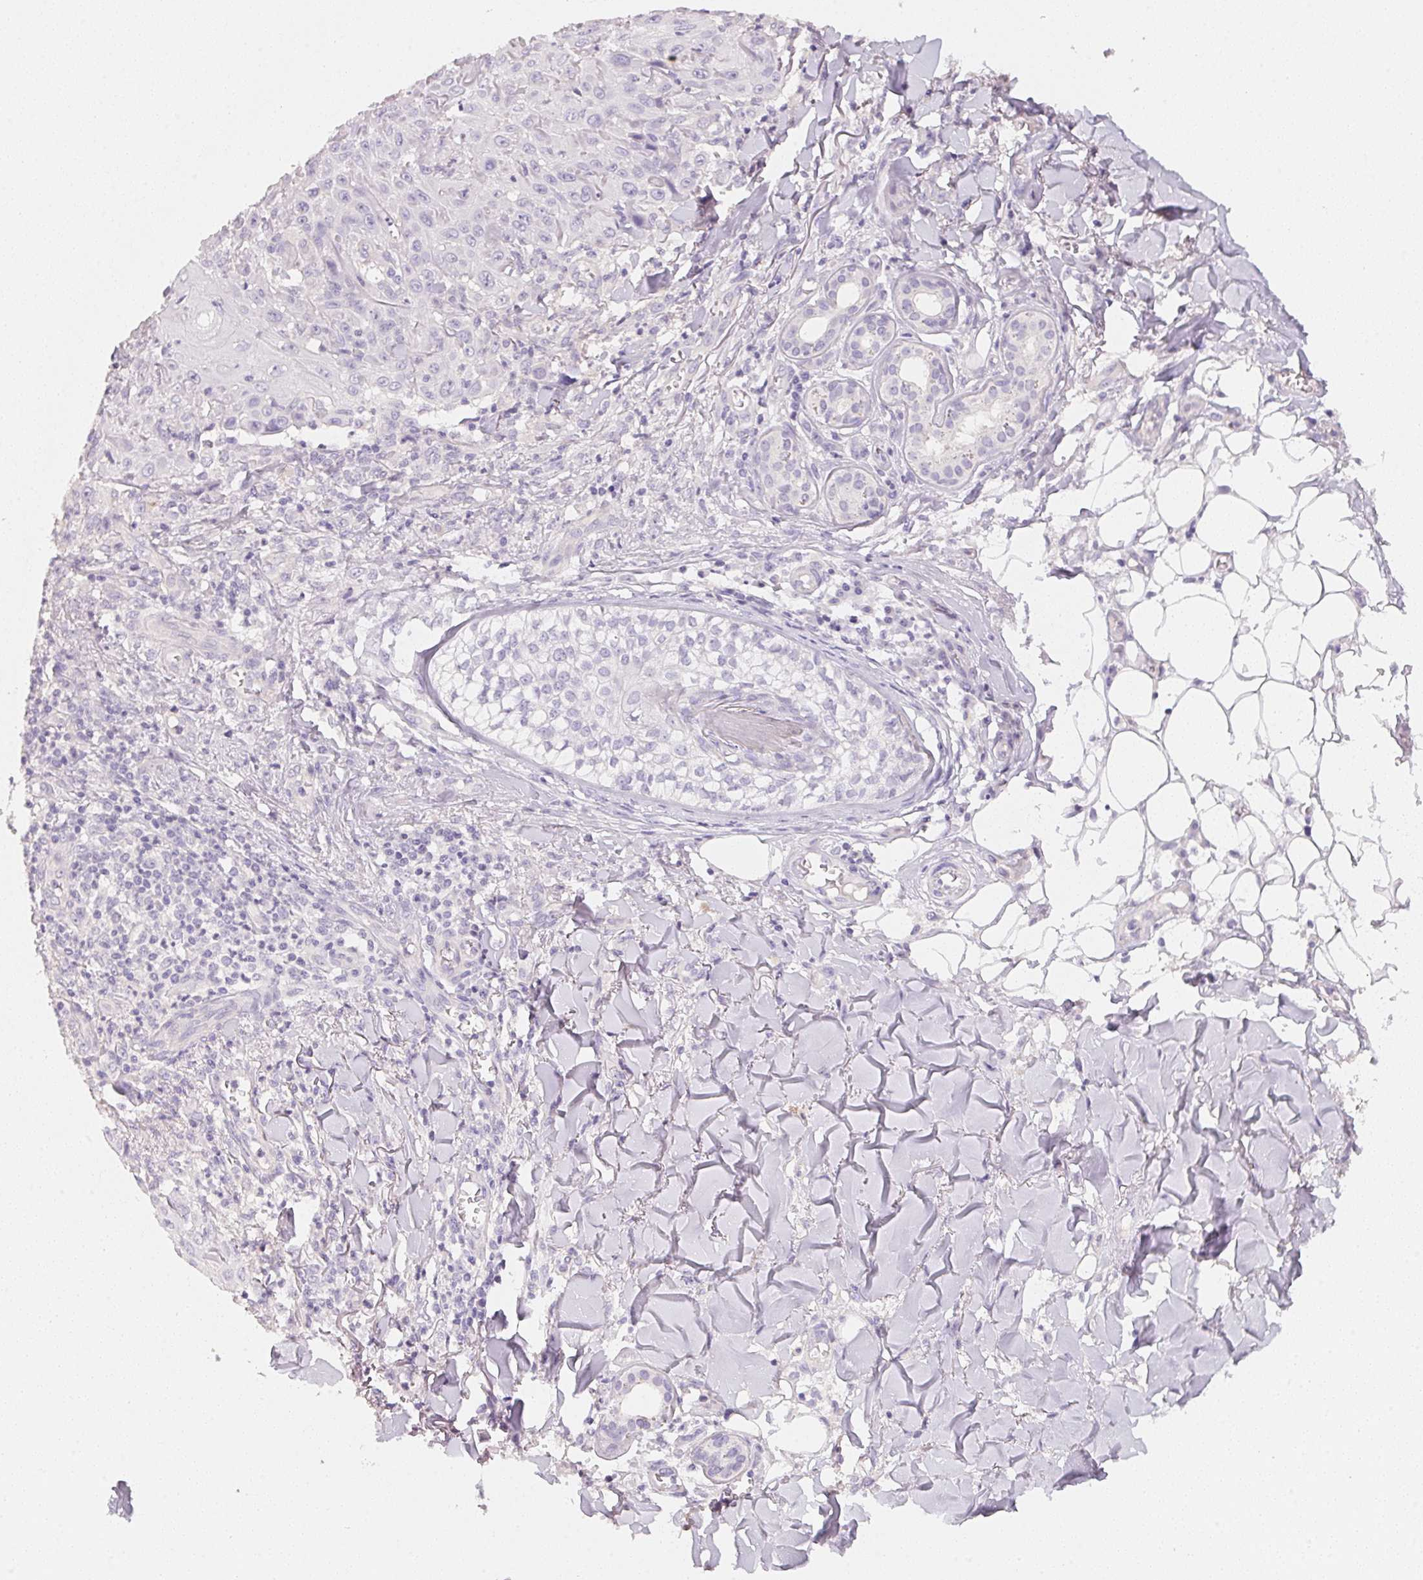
{"staining": {"intensity": "negative", "quantity": "none", "location": "none"}, "tissue": "skin cancer", "cell_type": "Tumor cells", "image_type": "cancer", "snomed": [{"axis": "morphology", "description": "Squamous cell carcinoma, NOS"}, {"axis": "topography", "description": "Skin"}], "caption": "Tumor cells are negative for brown protein staining in squamous cell carcinoma (skin).", "gene": "ACP3", "patient": {"sex": "male", "age": 75}}